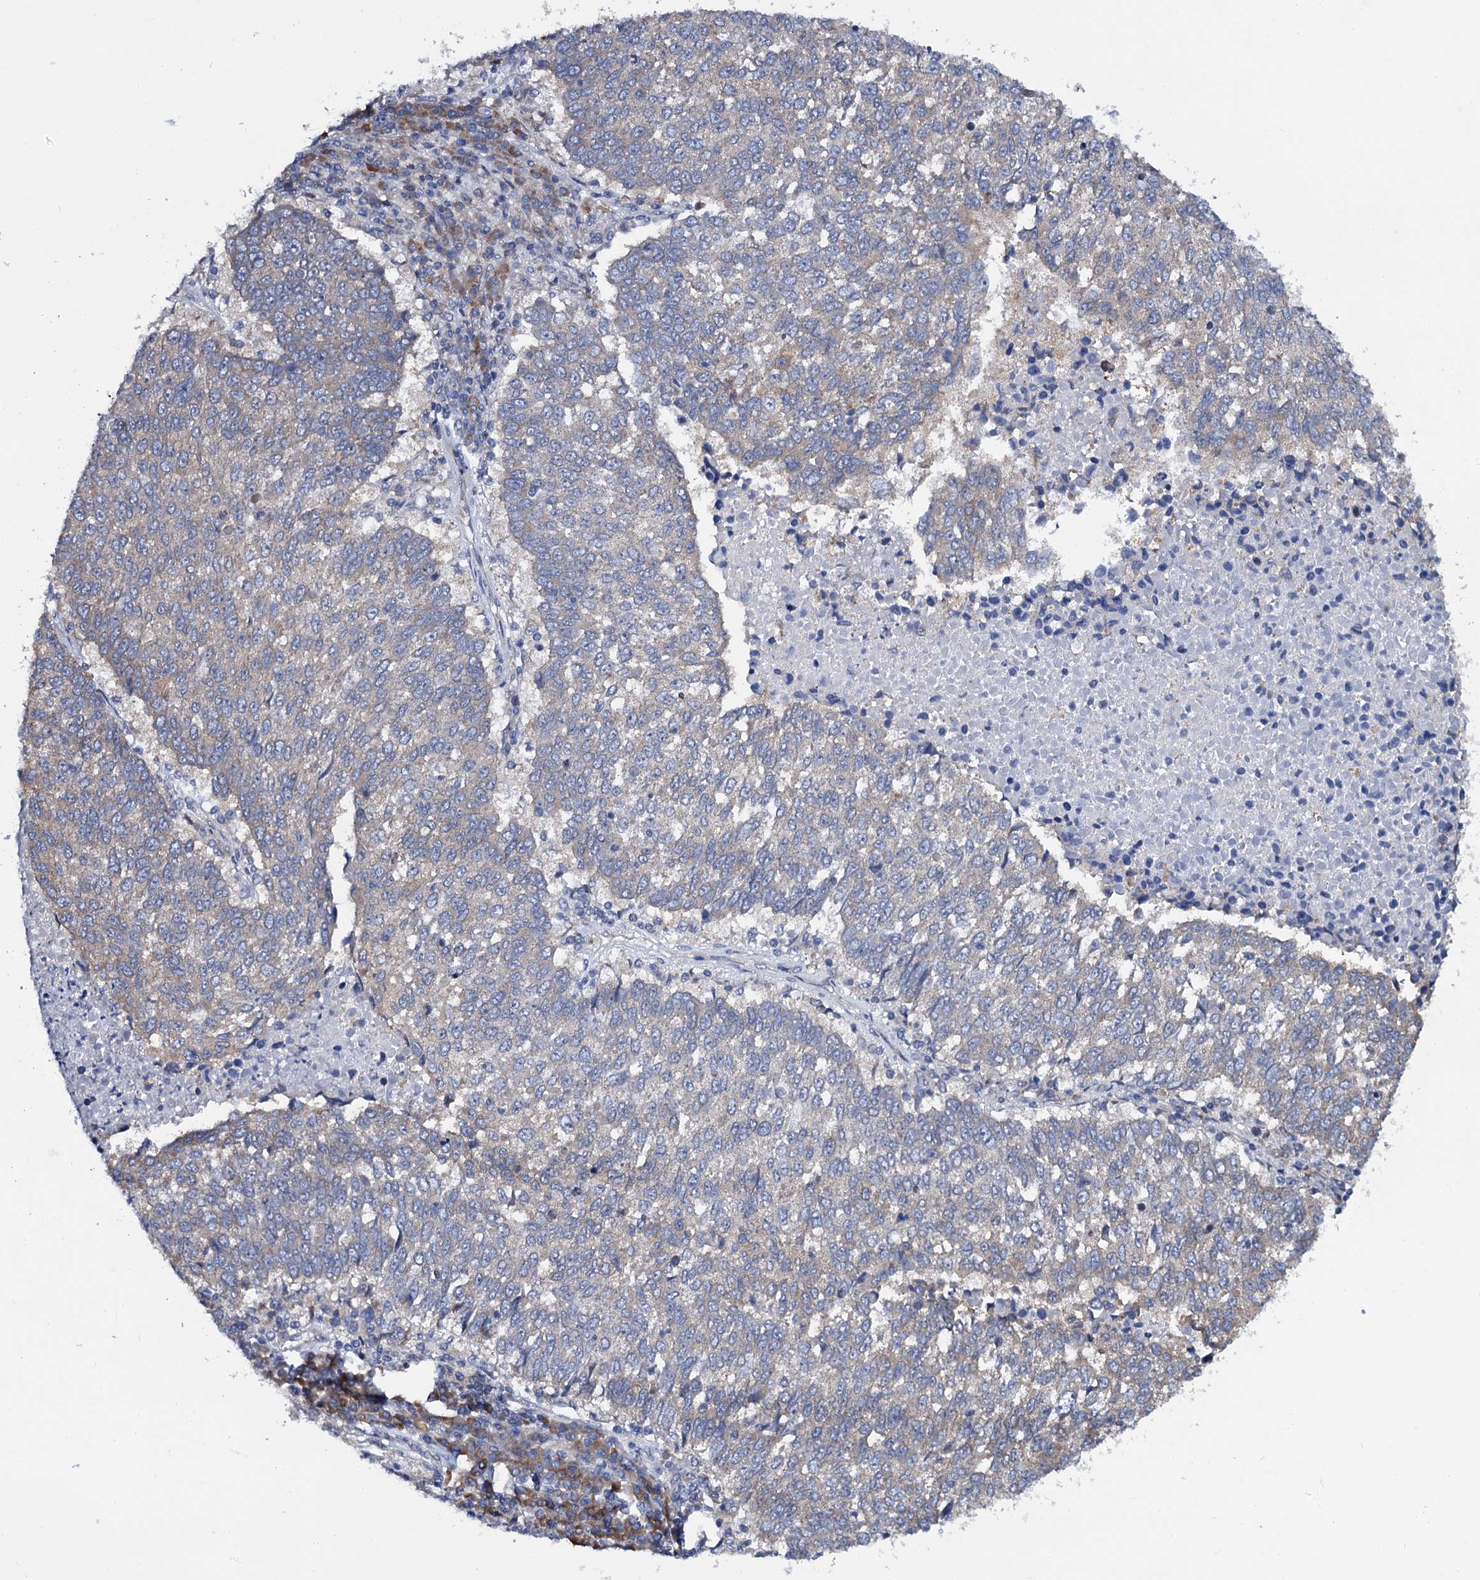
{"staining": {"intensity": "weak", "quantity": "<25%", "location": "cytoplasmic/membranous"}, "tissue": "lung cancer", "cell_type": "Tumor cells", "image_type": "cancer", "snomed": [{"axis": "morphology", "description": "Squamous cell carcinoma, NOS"}, {"axis": "topography", "description": "Lung"}], "caption": "High power microscopy image of an immunohistochemistry (IHC) micrograph of squamous cell carcinoma (lung), revealing no significant positivity in tumor cells.", "gene": "PGLS", "patient": {"sex": "male", "age": 73}}